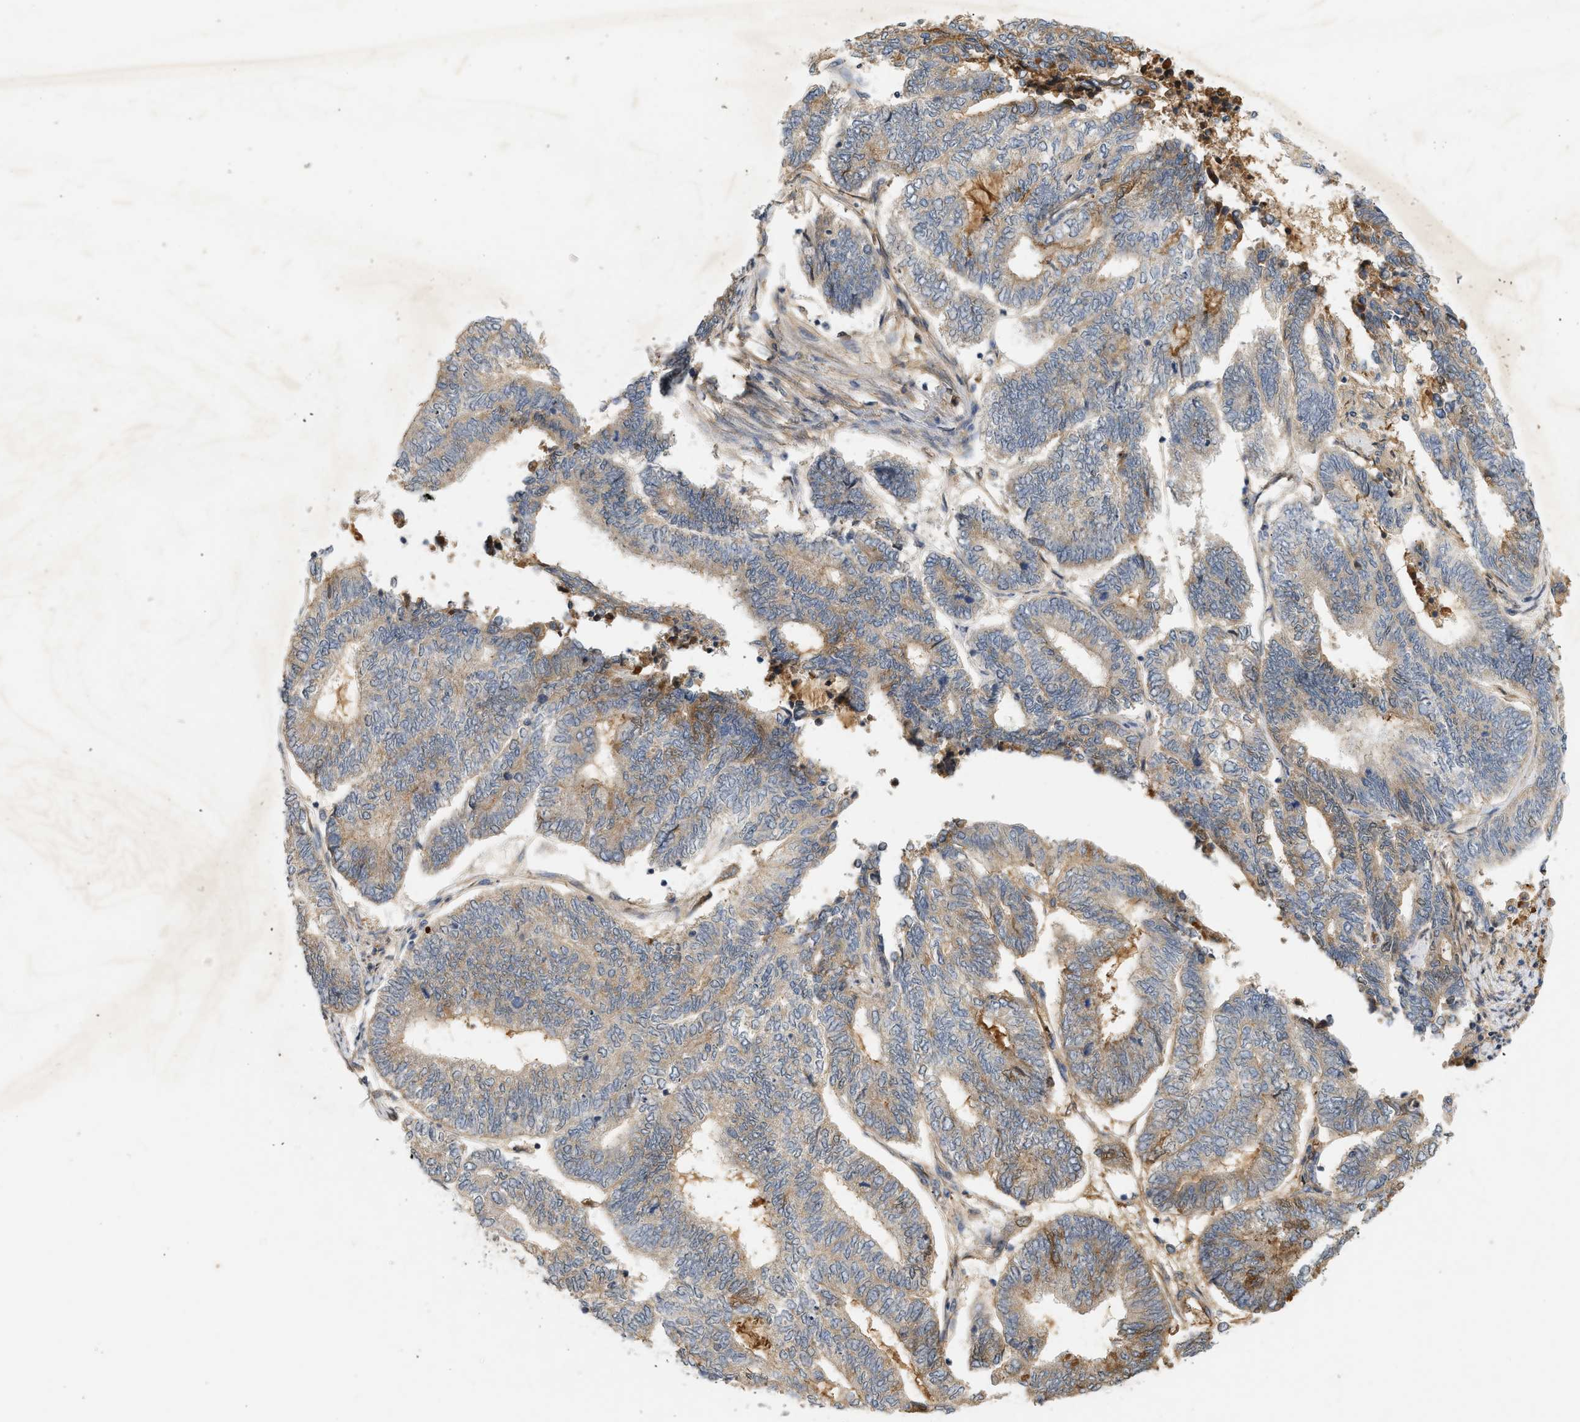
{"staining": {"intensity": "weak", "quantity": ">75%", "location": "cytoplasmic/membranous"}, "tissue": "endometrial cancer", "cell_type": "Tumor cells", "image_type": "cancer", "snomed": [{"axis": "morphology", "description": "Adenocarcinoma, NOS"}, {"axis": "topography", "description": "Uterus"}, {"axis": "topography", "description": "Endometrium"}], "caption": "A brown stain shows weak cytoplasmic/membranous staining of a protein in endometrial adenocarcinoma tumor cells.", "gene": "F8", "patient": {"sex": "female", "age": 70}}